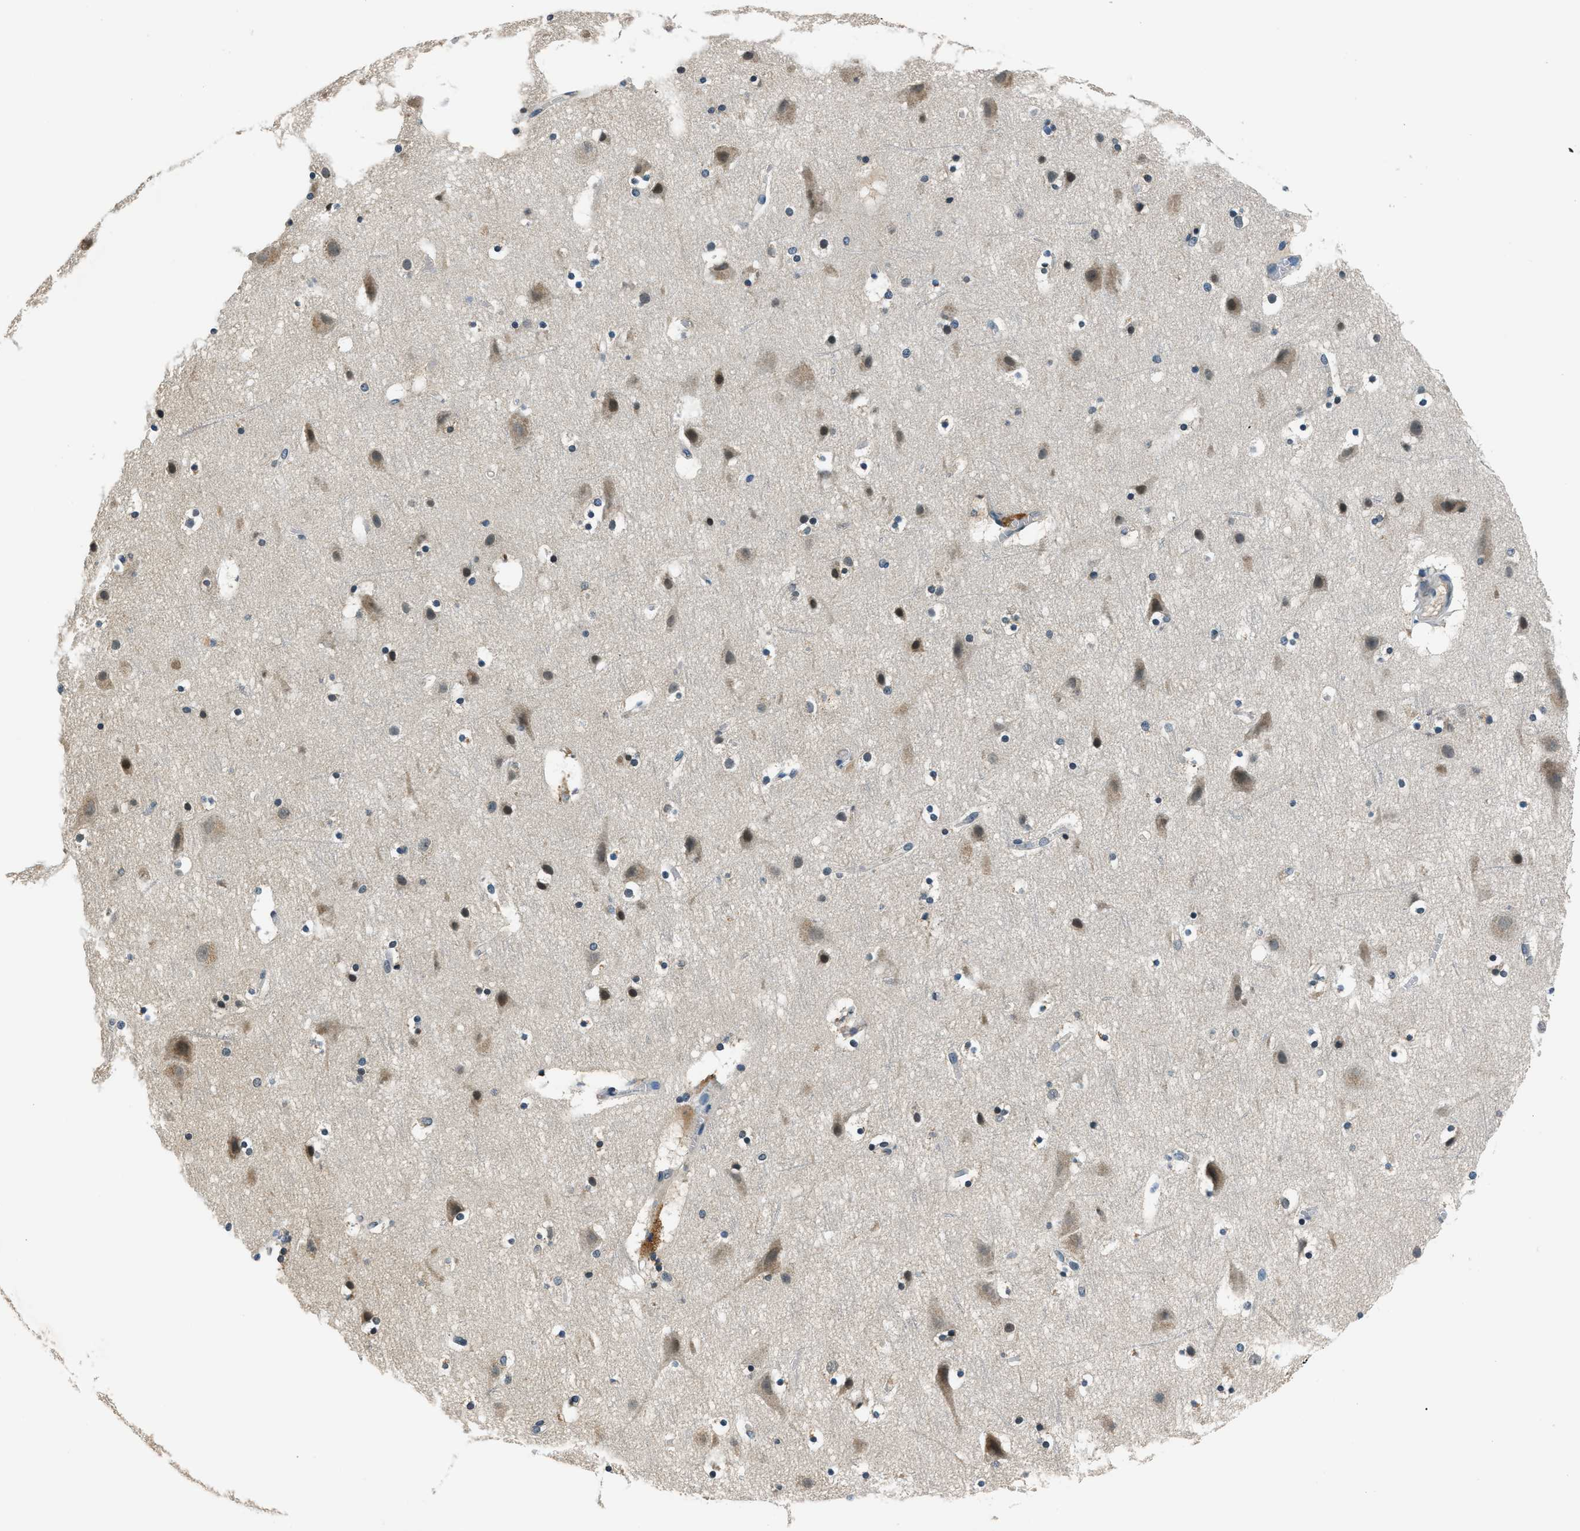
{"staining": {"intensity": "moderate", "quantity": "<25%", "location": "cytoplasmic/membranous"}, "tissue": "cerebral cortex", "cell_type": "Endothelial cells", "image_type": "normal", "snomed": [{"axis": "morphology", "description": "Normal tissue, NOS"}, {"axis": "topography", "description": "Cerebral cortex"}], "caption": "This histopathology image exhibits unremarkable cerebral cortex stained with immunohistochemistry to label a protein in brown. The cytoplasmic/membranous of endothelial cells show moderate positivity for the protein. Nuclei are counter-stained blue.", "gene": "NME8", "patient": {"sex": "male", "age": 45}}